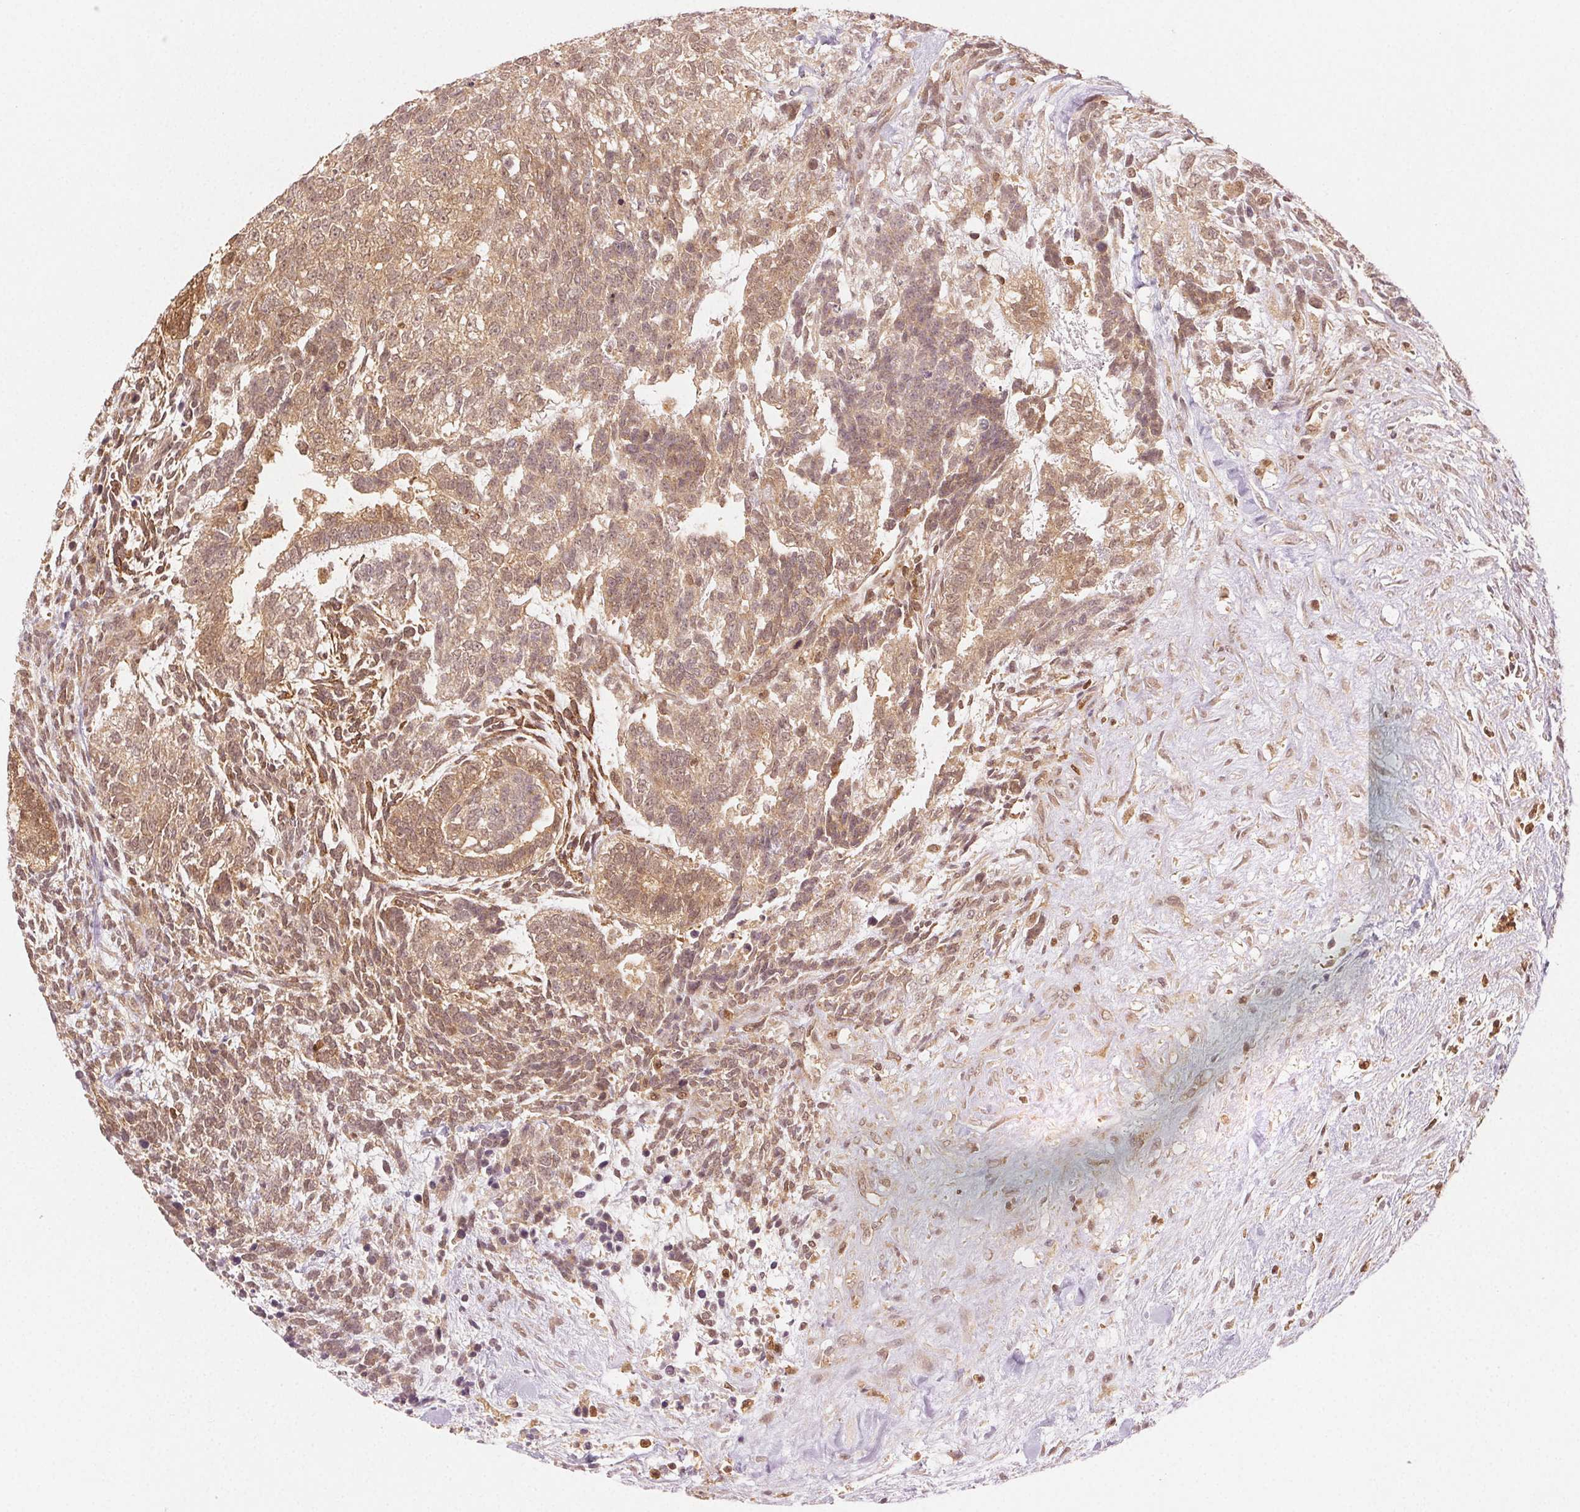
{"staining": {"intensity": "moderate", "quantity": ">75%", "location": "cytoplasmic/membranous,nuclear"}, "tissue": "testis cancer", "cell_type": "Tumor cells", "image_type": "cancer", "snomed": [{"axis": "morphology", "description": "Carcinoma, Embryonal, NOS"}, {"axis": "topography", "description": "Testis"}], "caption": "IHC of human testis cancer (embryonal carcinoma) displays medium levels of moderate cytoplasmic/membranous and nuclear expression in about >75% of tumor cells. The staining is performed using DAB brown chromogen to label protein expression. The nuclei are counter-stained blue using hematoxylin.", "gene": "MAPK14", "patient": {"sex": "male", "age": 23}}